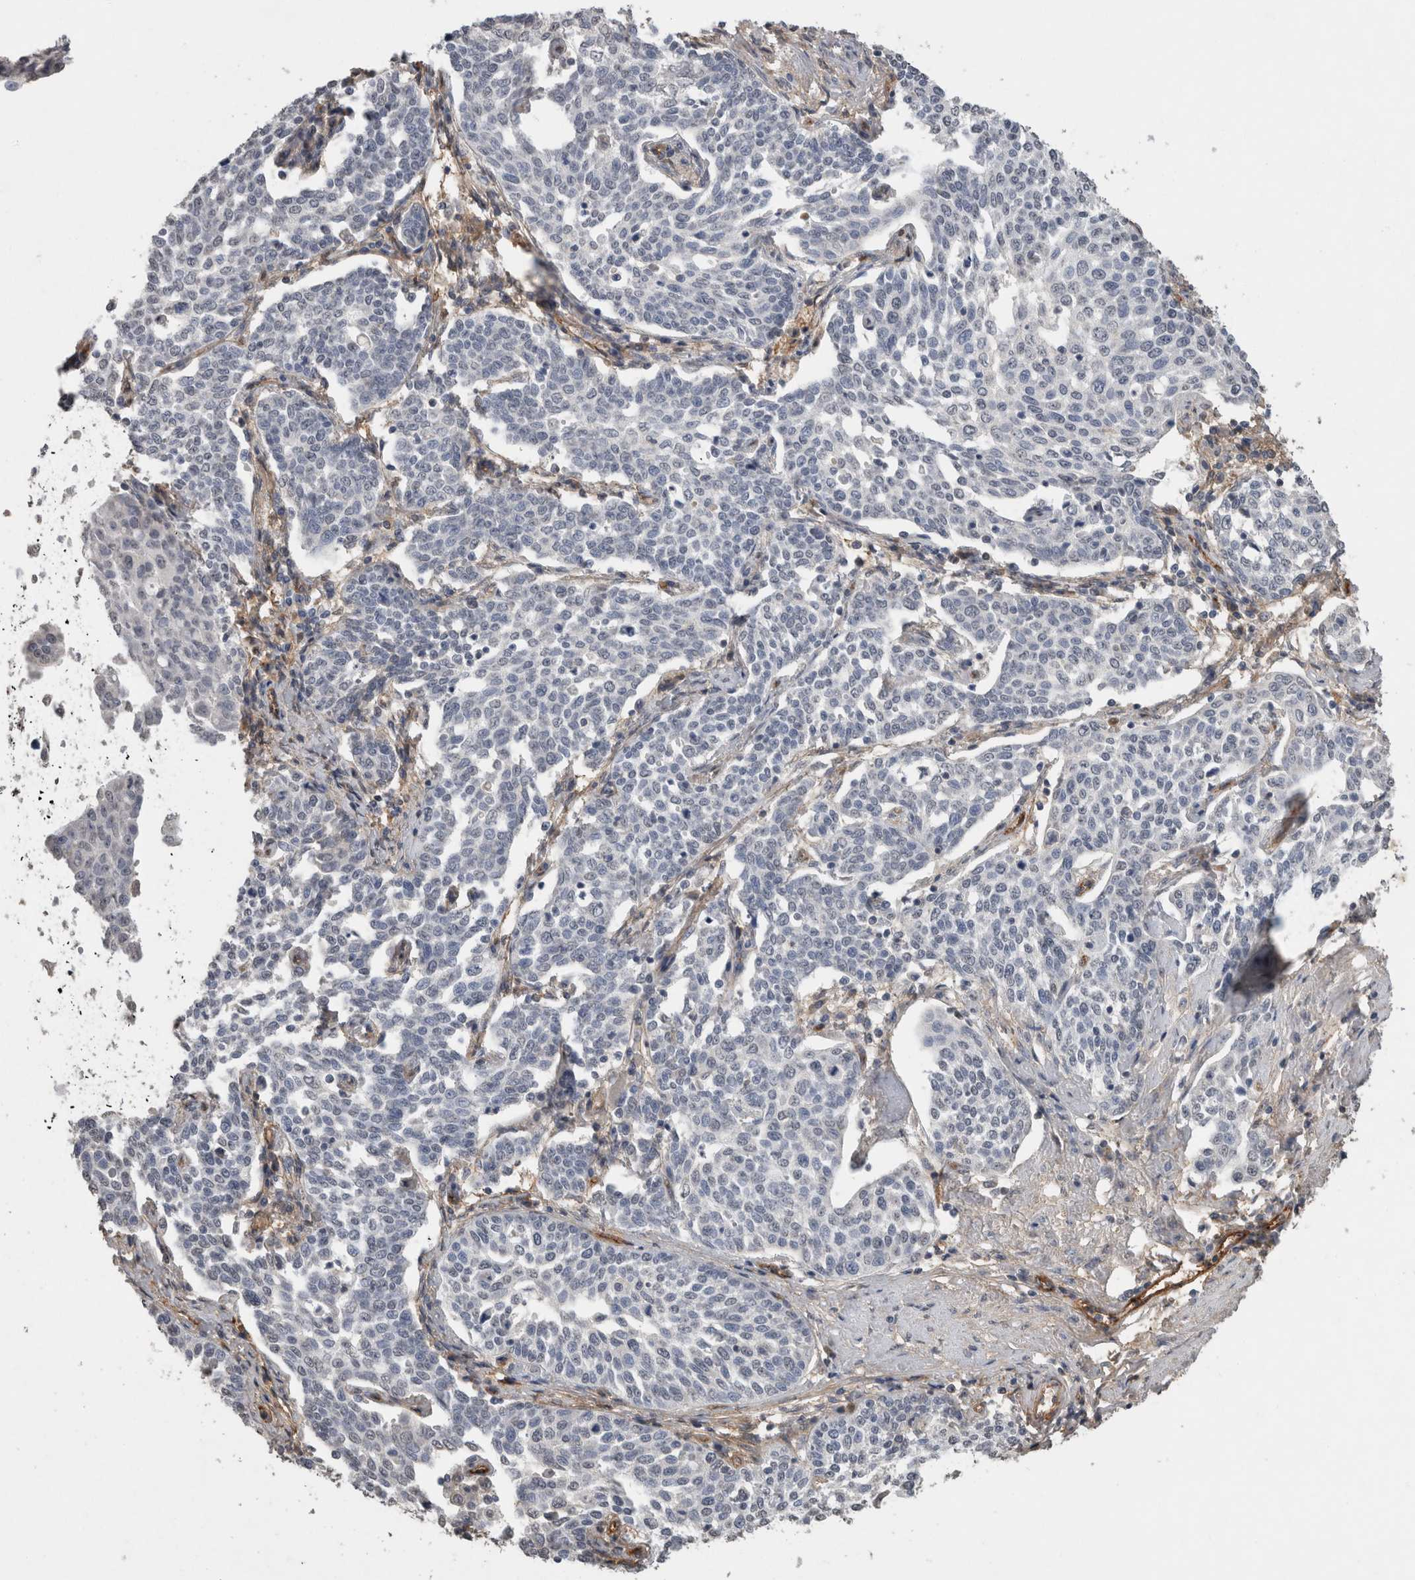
{"staining": {"intensity": "negative", "quantity": "none", "location": "none"}, "tissue": "cervical cancer", "cell_type": "Tumor cells", "image_type": "cancer", "snomed": [{"axis": "morphology", "description": "Squamous cell carcinoma, NOS"}, {"axis": "topography", "description": "Cervix"}], "caption": "This is an immunohistochemistry (IHC) histopathology image of human cervical squamous cell carcinoma. There is no staining in tumor cells.", "gene": "RECK", "patient": {"sex": "female", "age": 34}}